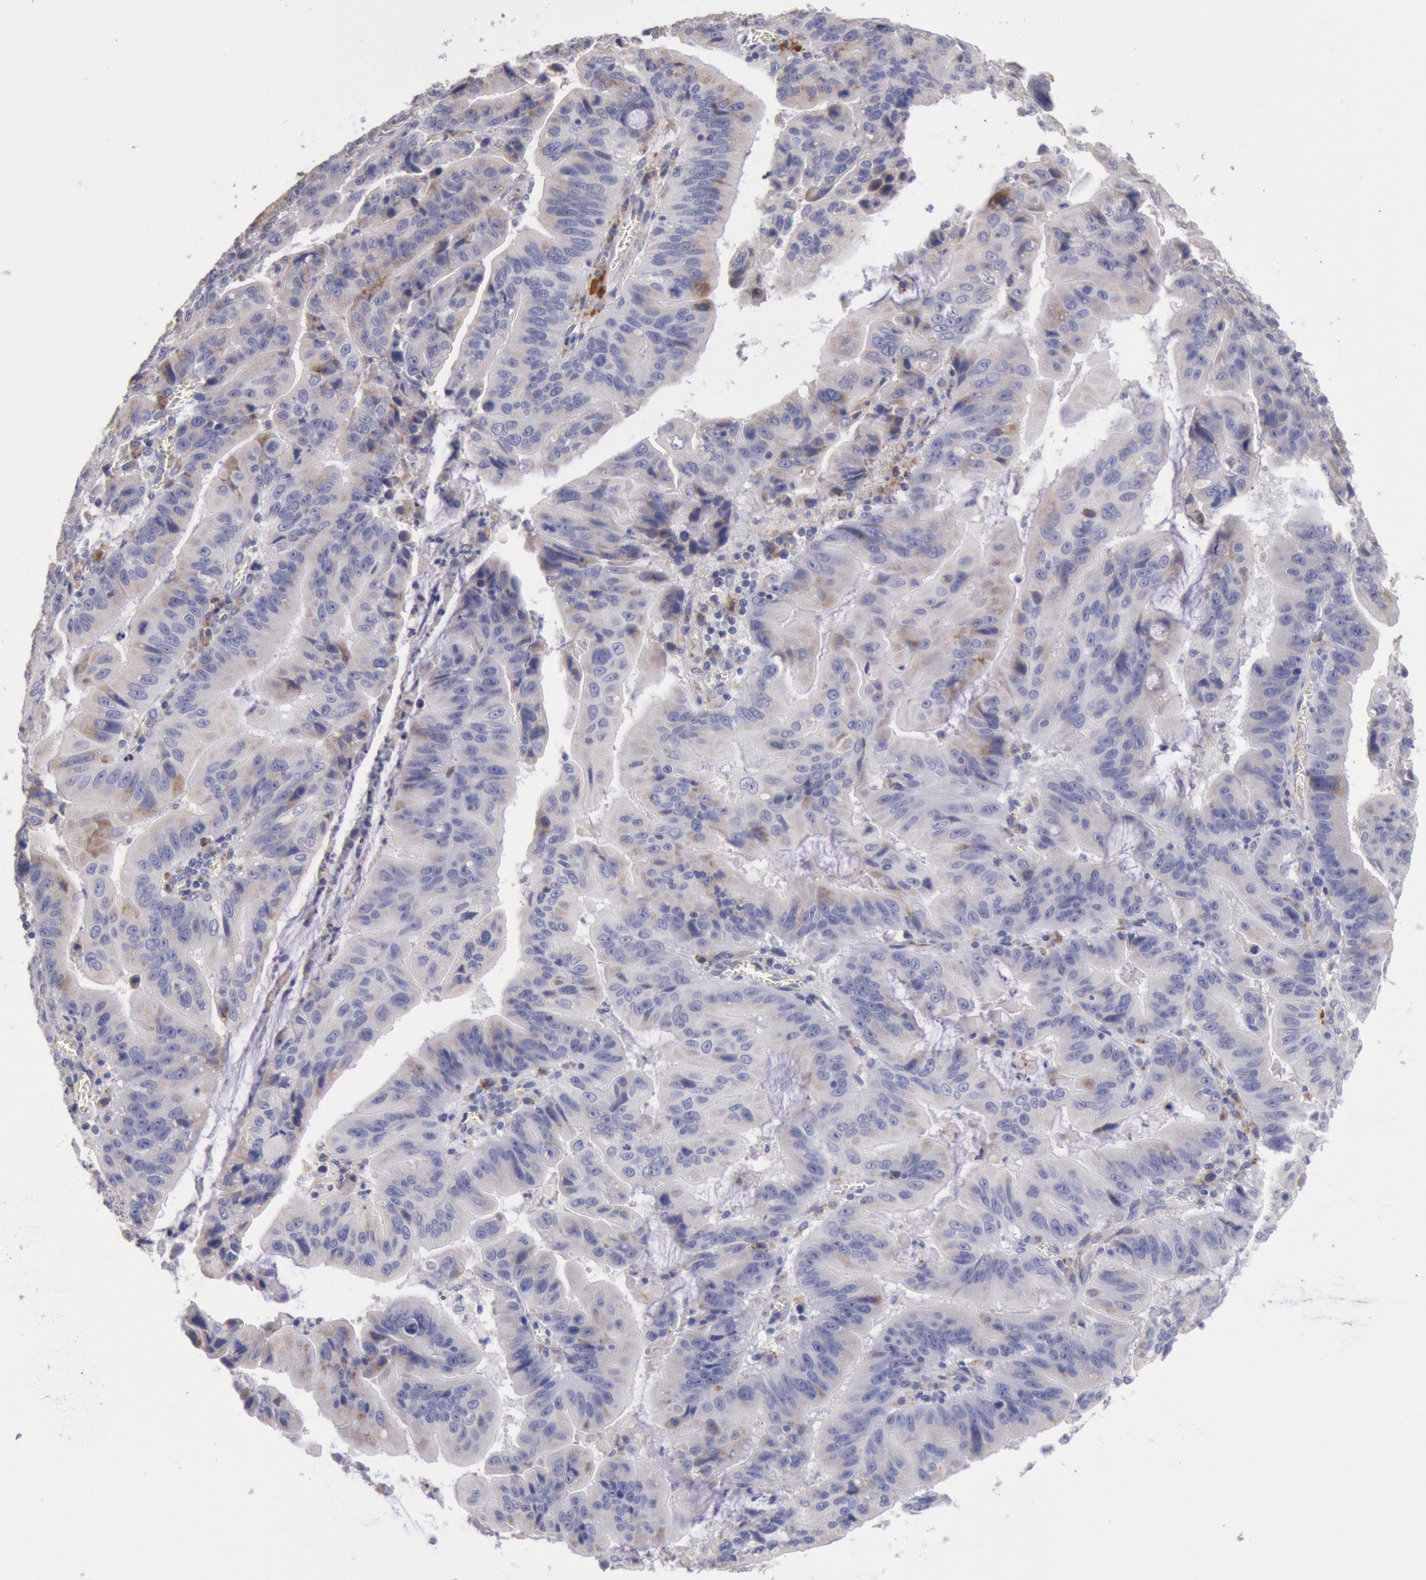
{"staining": {"intensity": "weak", "quantity": "25%-75%", "location": "cytoplasmic/membranous"}, "tissue": "stomach cancer", "cell_type": "Tumor cells", "image_type": "cancer", "snomed": [{"axis": "morphology", "description": "Adenocarcinoma, NOS"}, {"axis": "topography", "description": "Stomach, upper"}], "caption": "Brown immunohistochemical staining in human stomach adenocarcinoma reveals weak cytoplasmic/membranous positivity in approximately 25%-75% of tumor cells.", "gene": "GAL3ST1", "patient": {"sex": "male", "age": 63}}